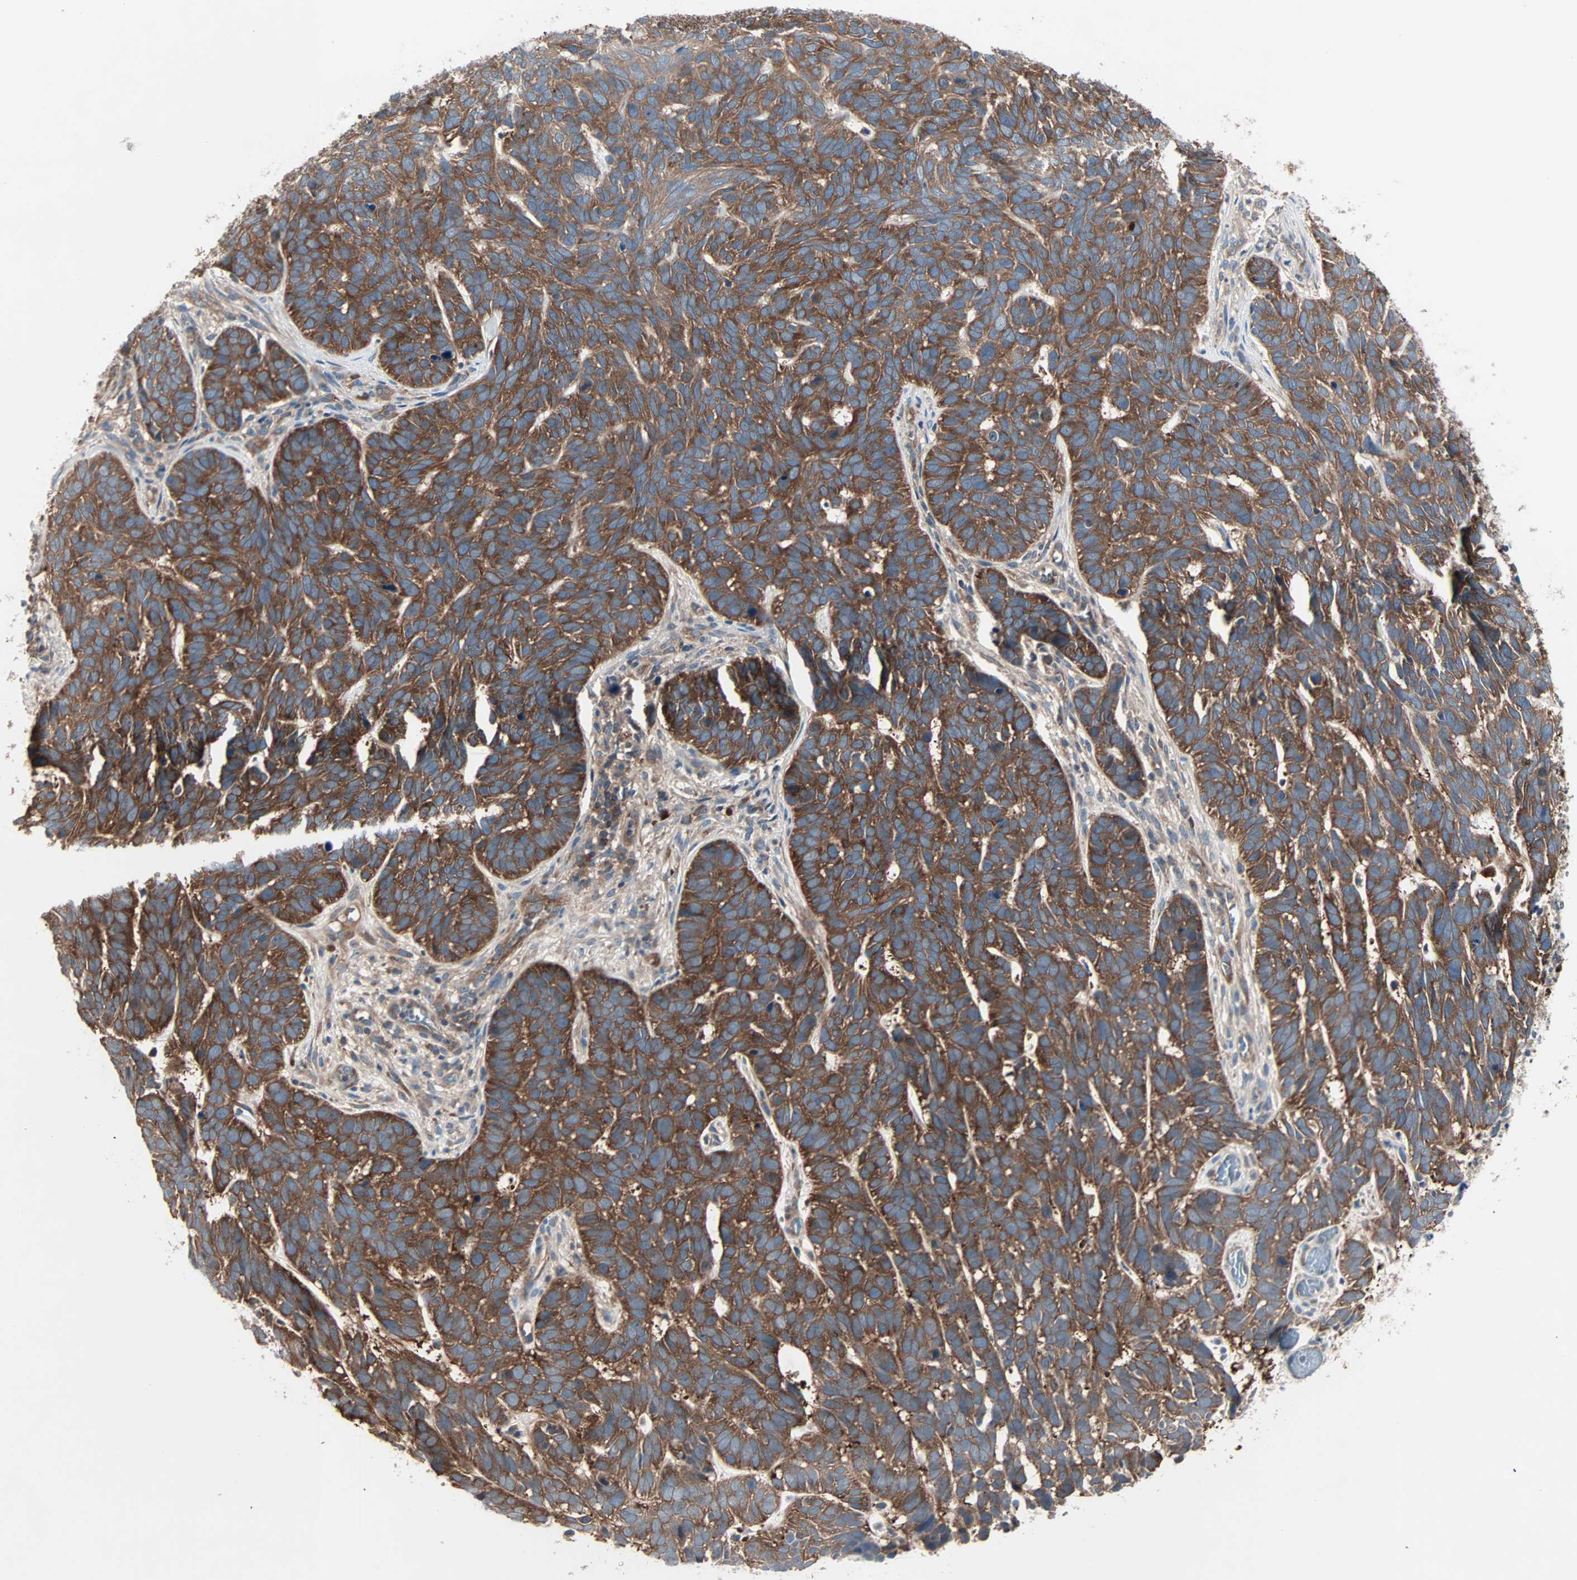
{"staining": {"intensity": "strong", "quantity": ">75%", "location": "cytoplasmic/membranous"}, "tissue": "skin cancer", "cell_type": "Tumor cells", "image_type": "cancer", "snomed": [{"axis": "morphology", "description": "Basal cell carcinoma"}, {"axis": "topography", "description": "Skin"}], "caption": "Protein analysis of skin cancer tissue displays strong cytoplasmic/membranous positivity in about >75% of tumor cells.", "gene": "CAD", "patient": {"sex": "male", "age": 87}}